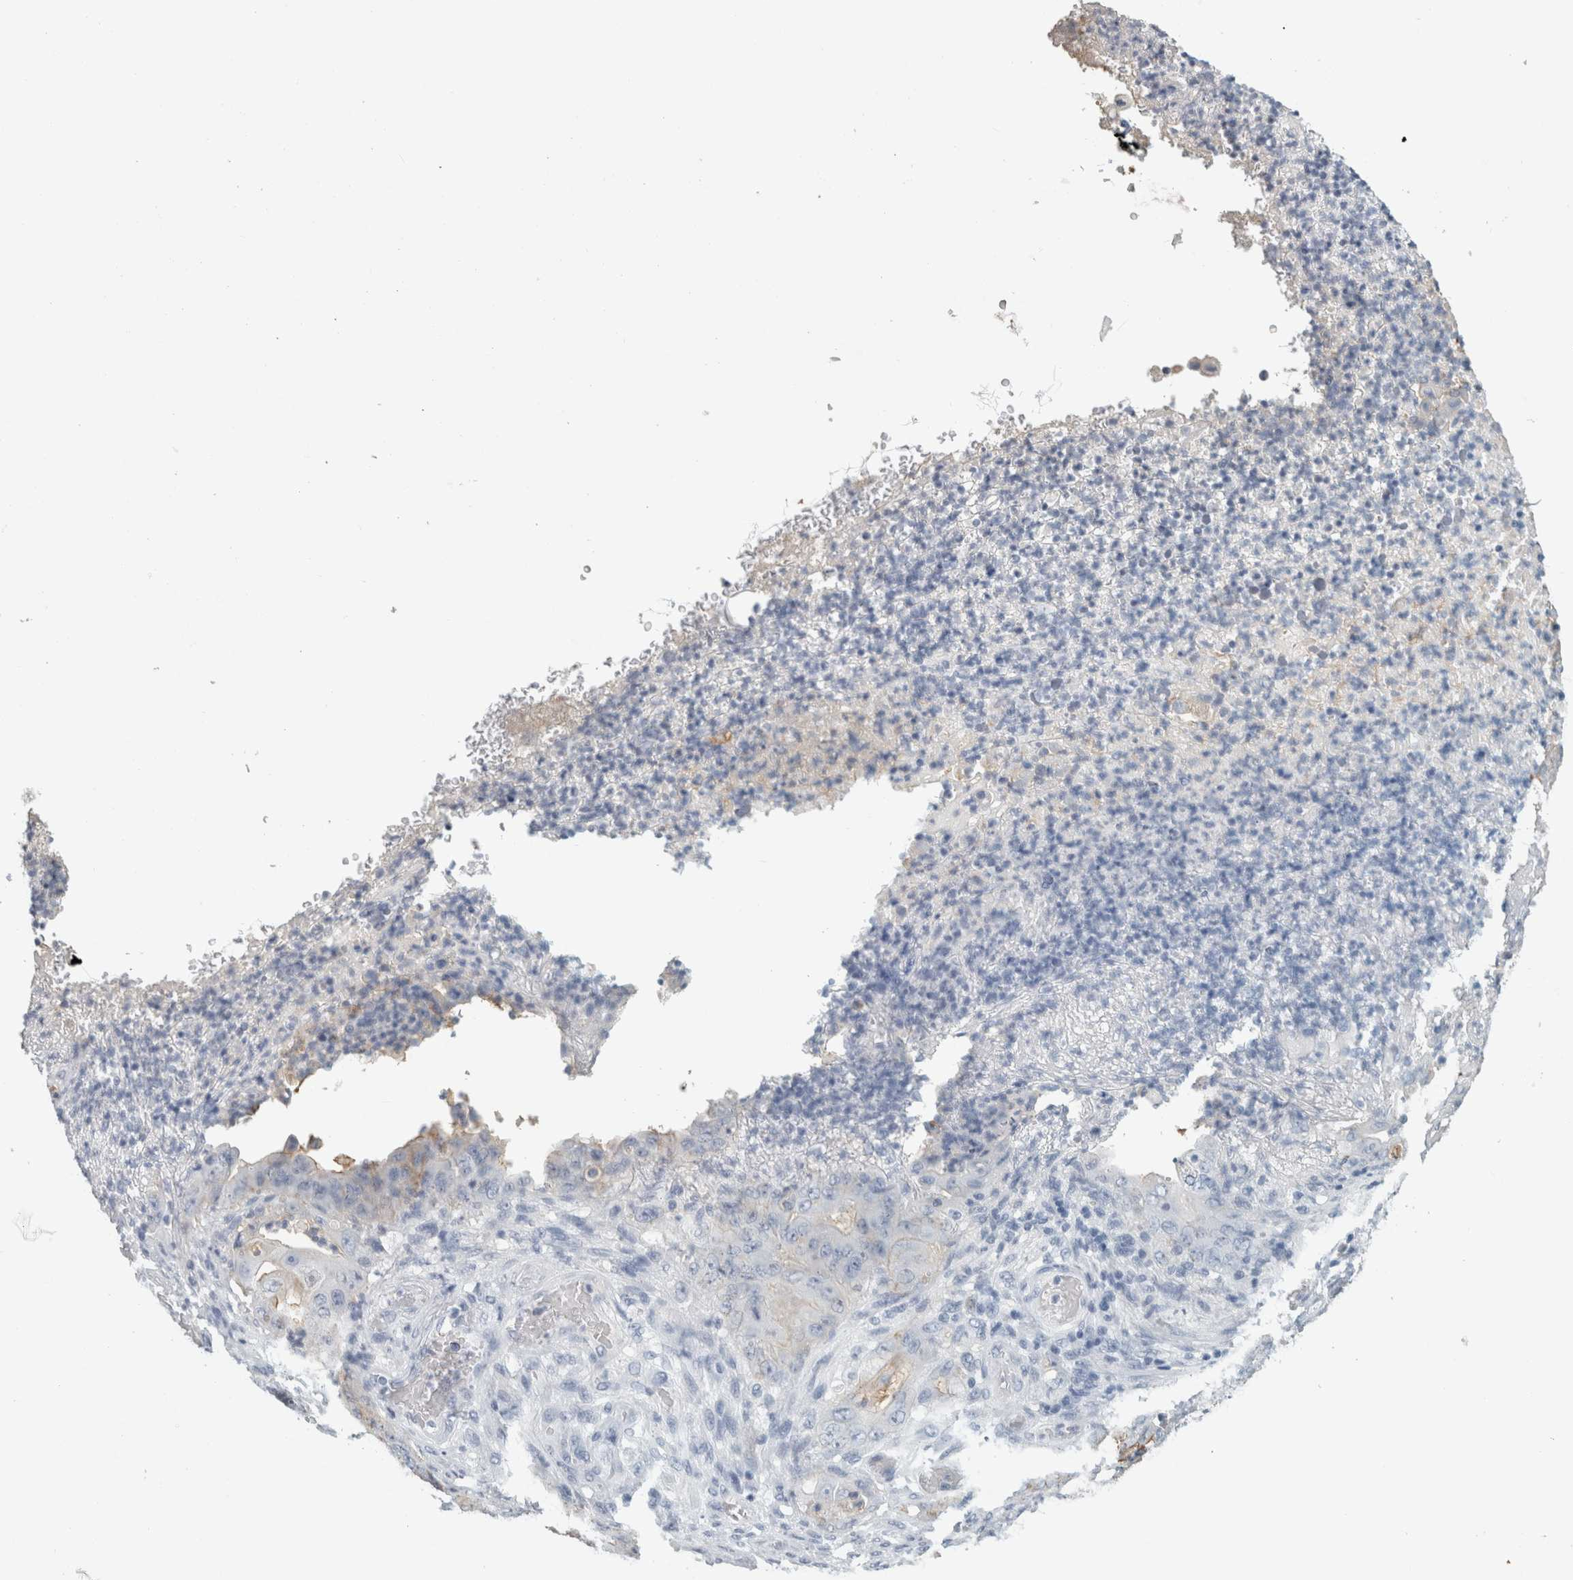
{"staining": {"intensity": "negative", "quantity": "none", "location": "none"}, "tissue": "stomach cancer", "cell_type": "Tumor cells", "image_type": "cancer", "snomed": [{"axis": "morphology", "description": "Adenocarcinoma, NOS"}, {"axis": "topography", "description": "Stomach"}], "caption": "Histopathology image shows no significant protein positivity in tumor cells of adenocarcinoma (stomach). (DAB IHC visualized using brightfield microscopy, high magnification).", "gene": "TSPAN8", "patient": {"sex": "female", "age": 73}}